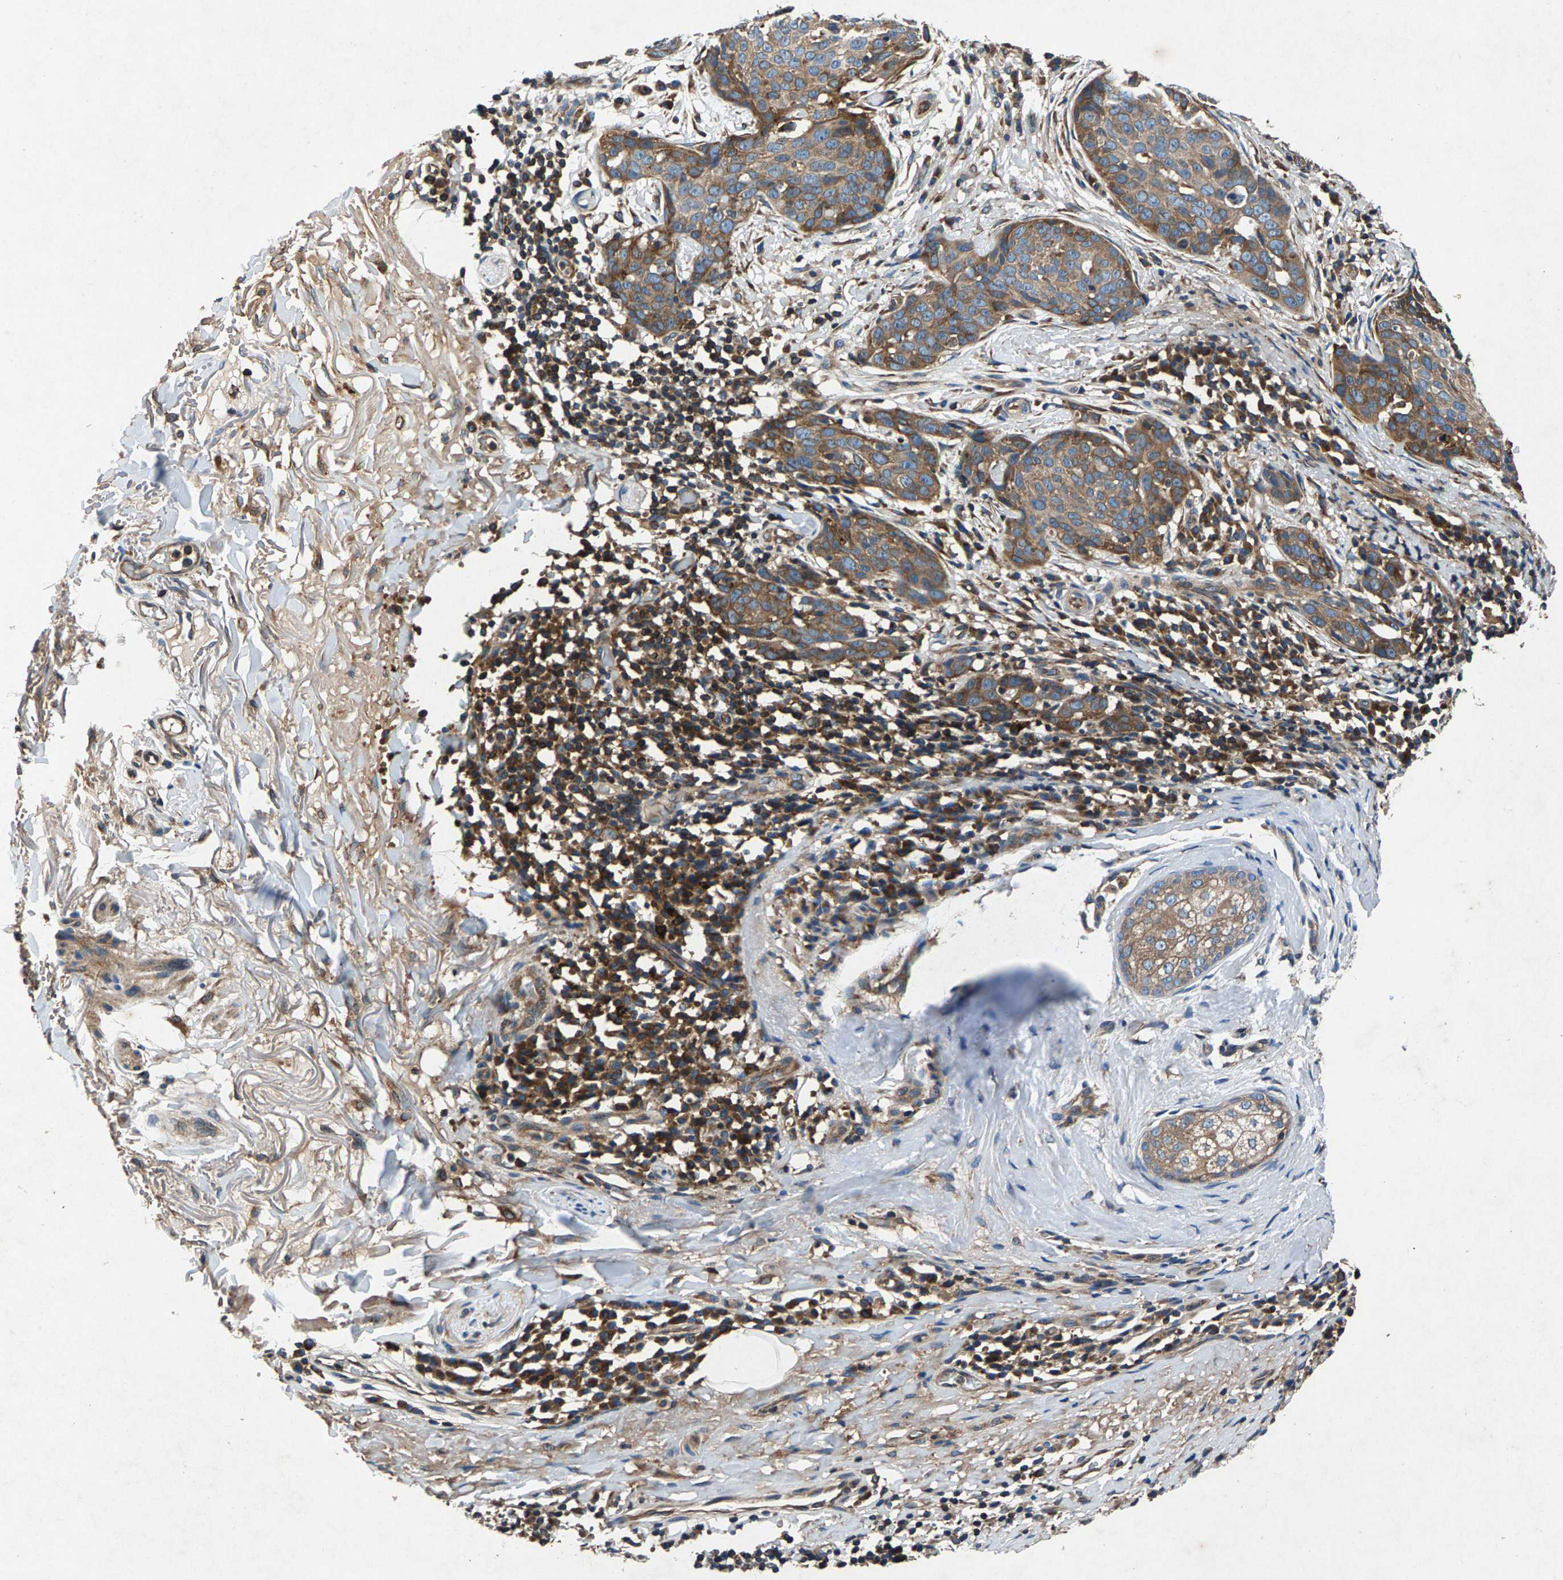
{"staining": {"intensity": "moderate", "quantity": ">75%", "location": "cytoplasmic/membranous"}, "tissue": "skin cancer", "cell_type": "Tumor cells", "image_type": "cancer", "snomed": [{"axis": "morphology", "description": "Squamous cell carcinoma in situ, NOS"}, {"axis": "morphology", "description": "Squamous cell carcinoma, NOS"}, {"axis": "topography", "description": "Skin"}], "caption": "Moderate cytoplasmic/membranous staining for a protein is present in approximately >75% of tumor cells of skin cancer using immunohistochemistry.", "gene": "LPCAT1", "patient": {"sex": "male", "age": 93}}